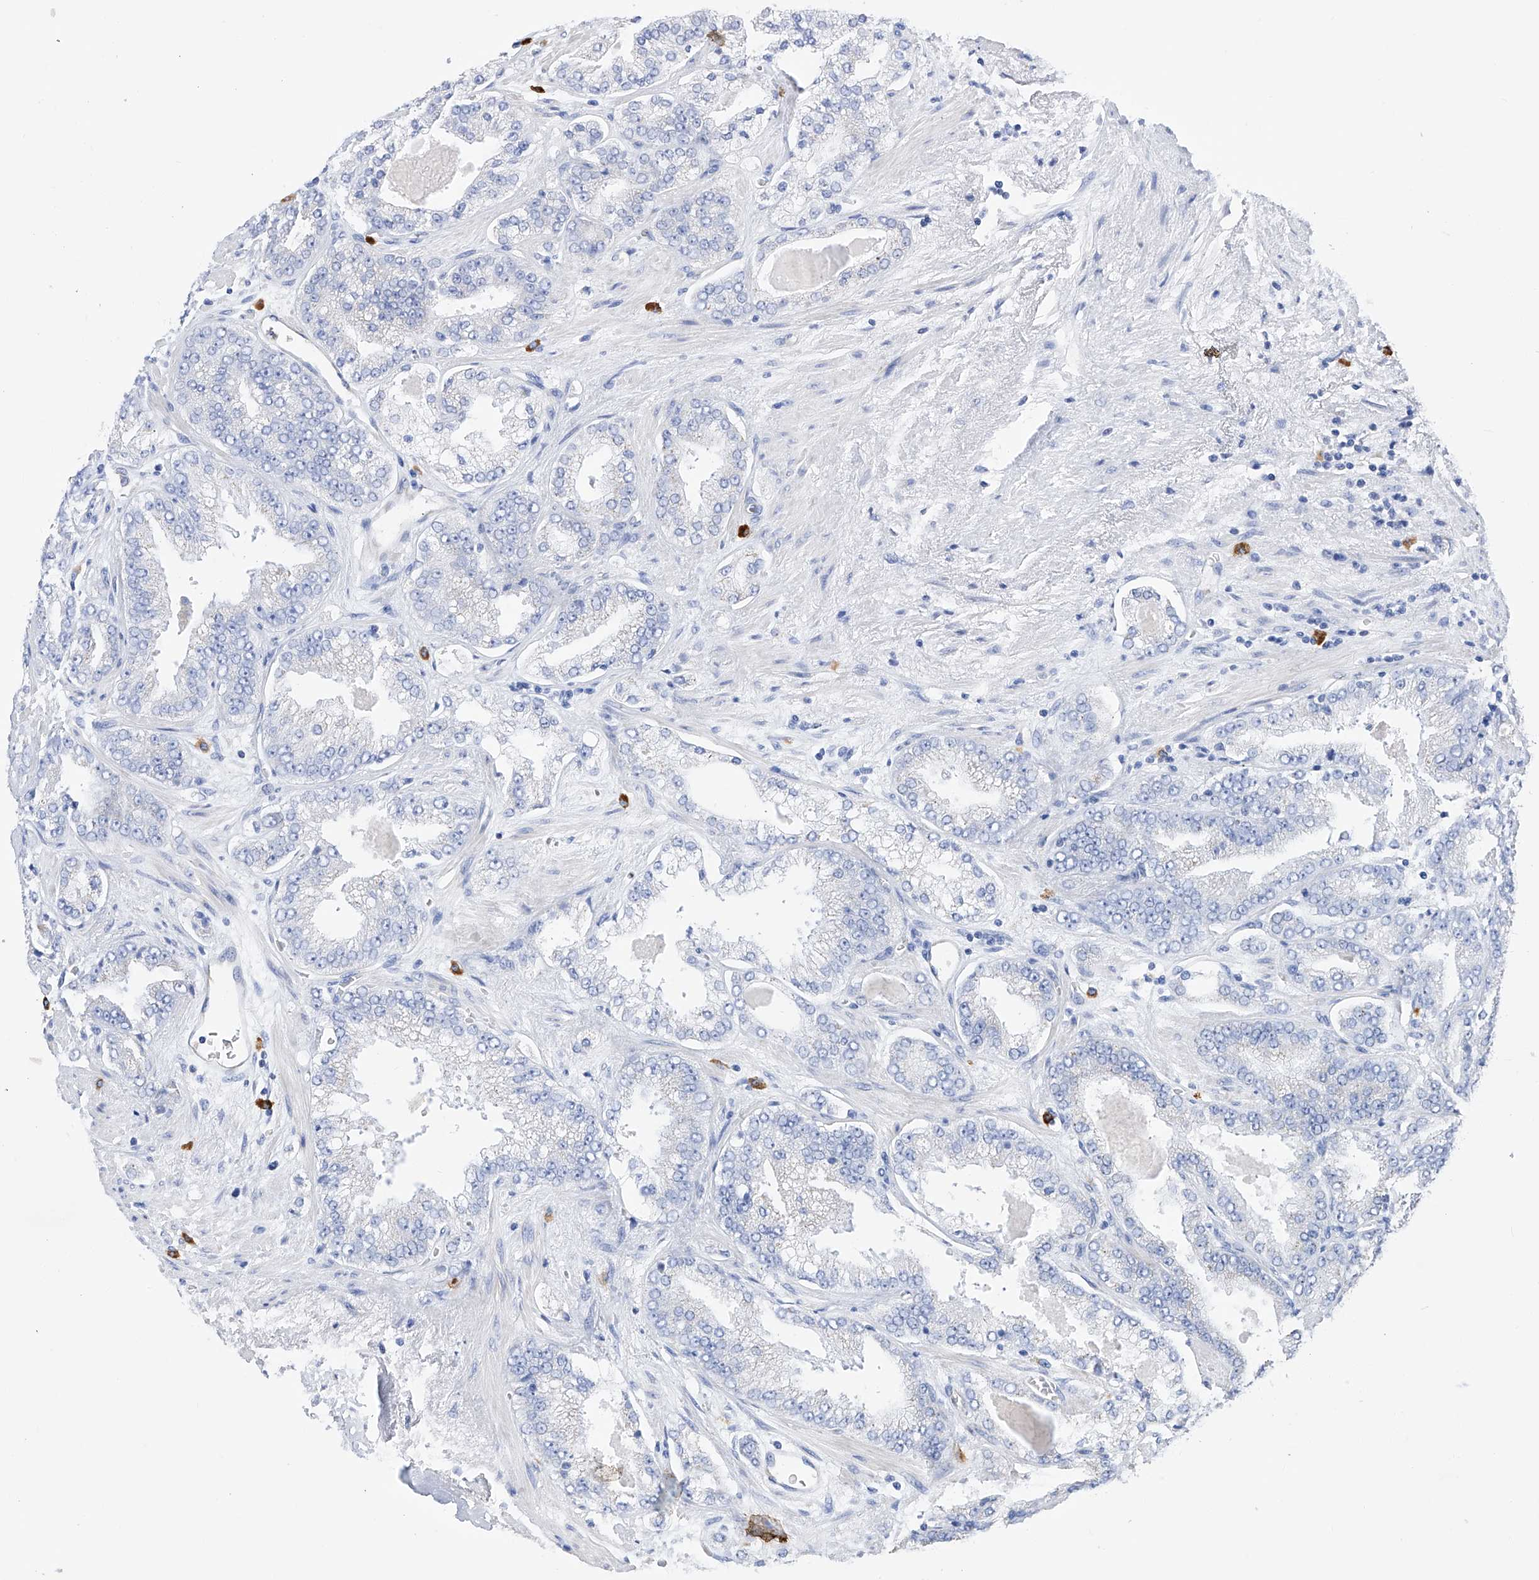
{"staining": {"intensity": "negative", "quantity": "none", "location": "none"}, "tissue": "prostate cancer", "cell_type": "Tumor cells", "image_type": "cancer", "snomed": [{"axis": "morphology", "description": "Adenocarcinoma, High grade"}, {"axis": "topography", "description": "Prostate"}], "caption": "There is no significant positivity in tumor cells of adenocarcinoma (high-grade) (prostate).", "gene": "FLG", "patient": {"sex": "male", "age": 71}}